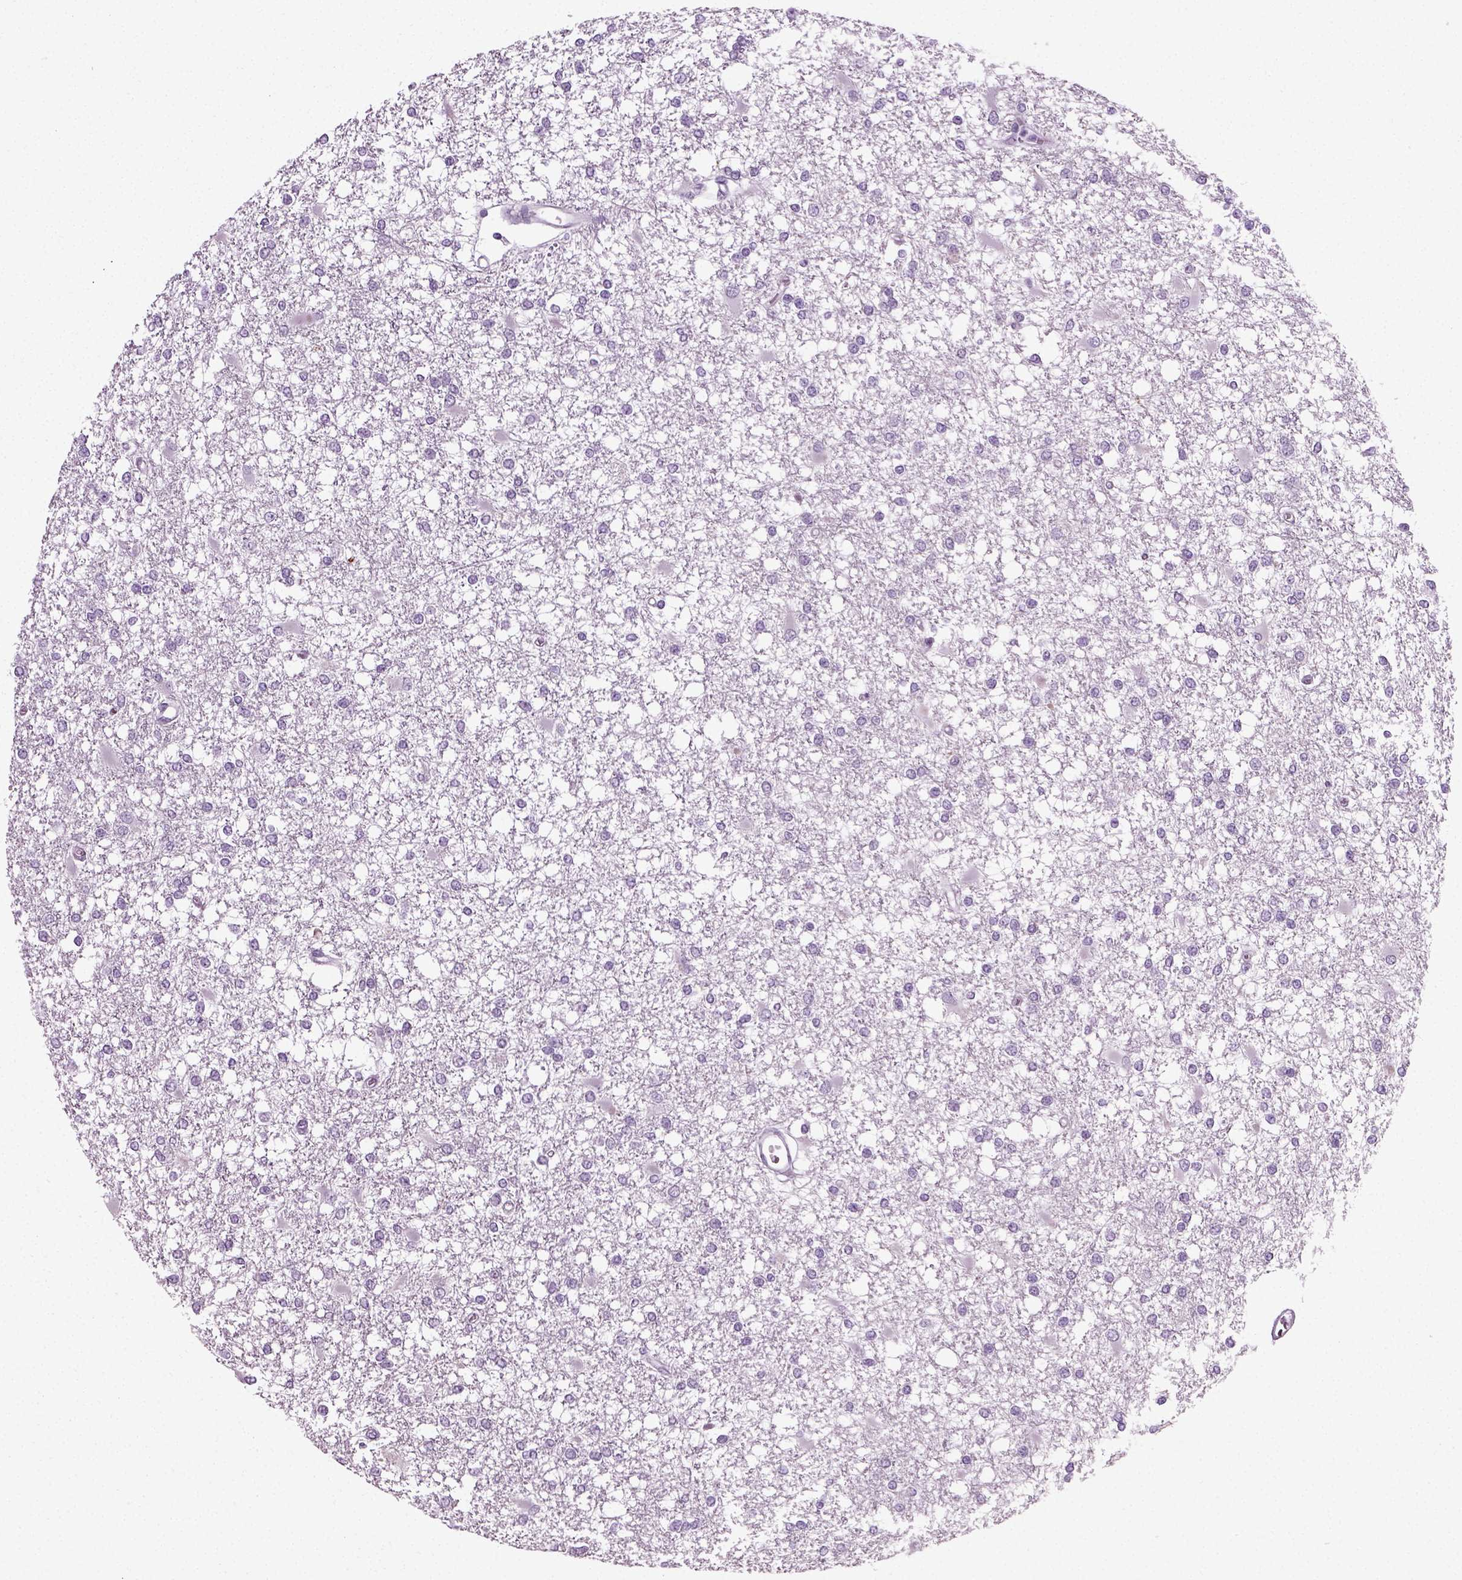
{"staining": {"intensity": "negative", "quantity": "none", "location": "none"}, "tissue": "glioma", "cell_type": "Tumor cells", "image_type": "cancer", "snomed": [{"axis": "morphology", "description": "Glioma, malignant, High grade"}, {"axis": "topography", "description": "Cerebral cortex"}], "caption": "Histopathology image shows no protein staining in tumor cells of glioma tissue.", "gene": "SCG5", "patient": {"sex": "male", "age": 79}}